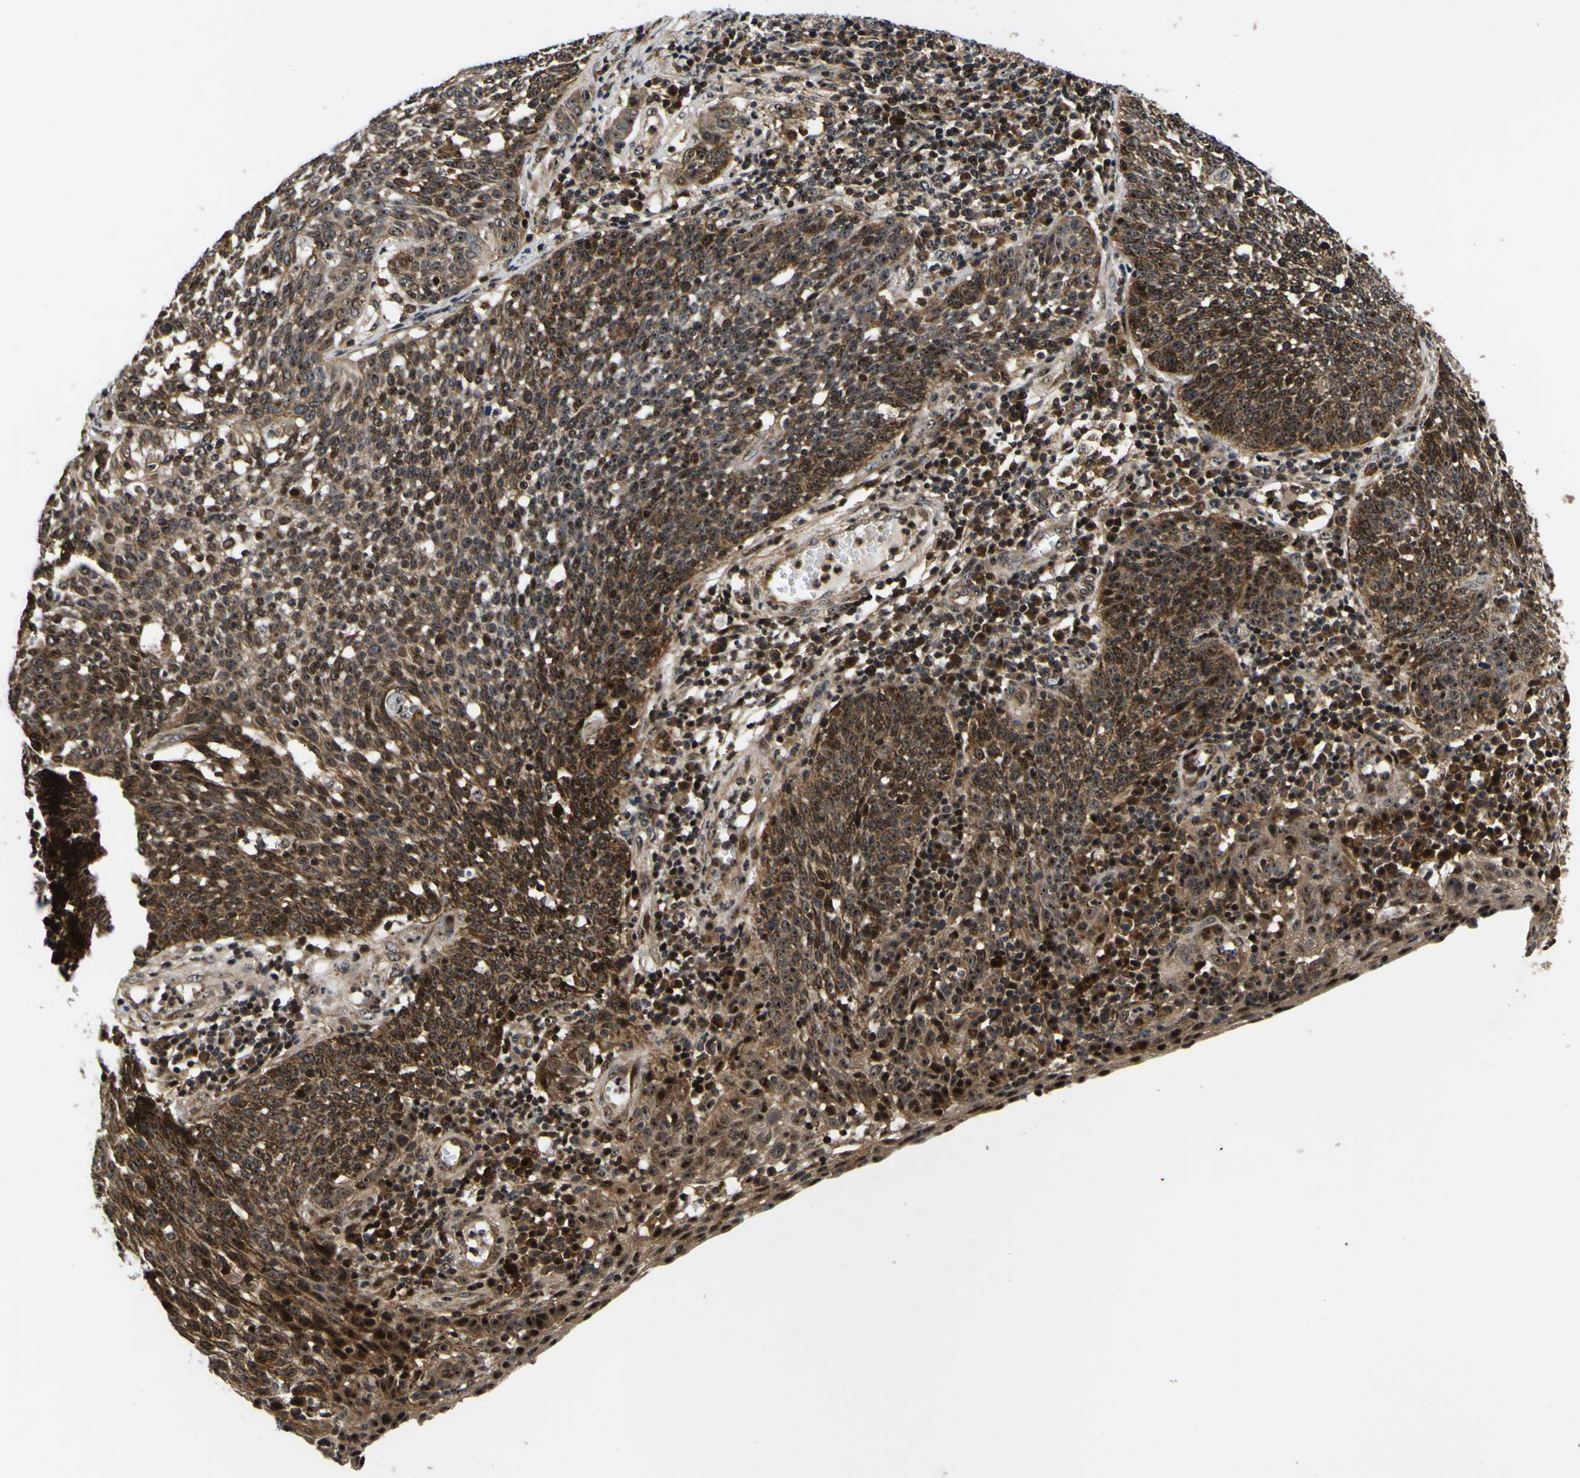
{"staining": {"intensity": "moderate", "quantity": ">75%", "location": "cytoplasmic/membranous,nuclear"}, "tissue": "cervical cancer", "cell_type": "Tumor cells", "image_type": "cancer", "snomed": [{"axis": "morphology", "description": "Squamous cell carcinoma, NOS"}, {"axis": "topography", "description": "Cervix"}], "caption": "Tumor cells reveal moderate cytoplasmic/membranous and nuclear expression in approximately >75% of cells in cervical cancer (squamous cell carcinoma). Using DAB (brown) and hematoxylin (blue) stains, captured at high magnification using brightfield microscopy.", "gene": "LRP4", "patient": {"sex": "female", "age": 34}}